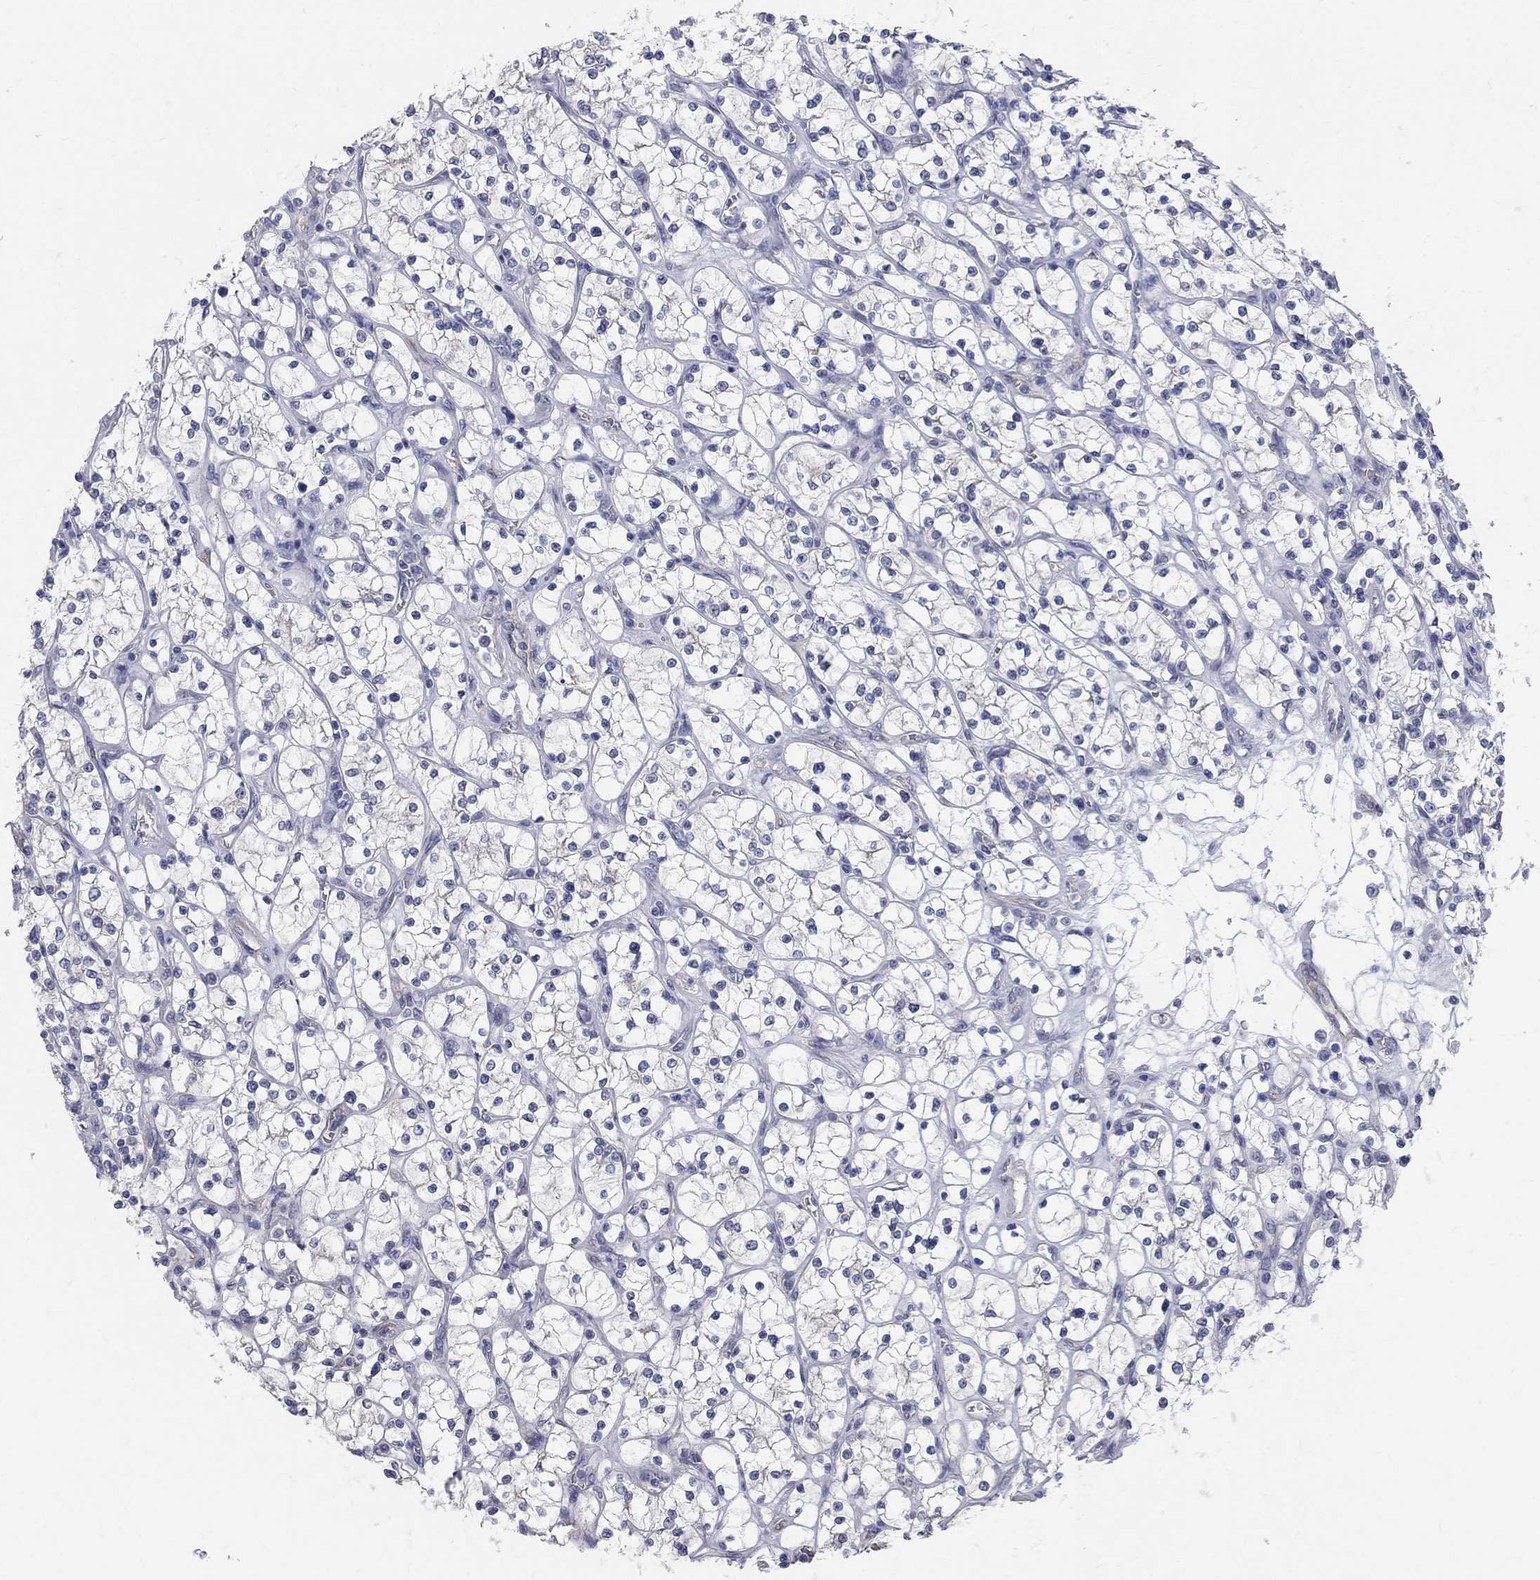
{"staining": {"intensity": "negative", "quantity": "none", "location": "none"}, "tissue": "renal cancer", "cell_type": "Tumor cells", "image_type": "cancer", "snomed": [{"axis": "morphology", "description": "Adenocarcinoma, NOS"}, {"axis": "topography", "description": "Kidney"}], "caption": "An immunohistochemistry image of renal adenocarcinoma is shown. There is no staining in tumor cells of renal adenocarcinoma. Brightfield microscopy of immunohistochemistry (IHC) stained with DAB (brown) and hematoxylin (blue), captured at high magnification.", "gene": "AOX1", "patient": {"sex": "female", "age": 64}}